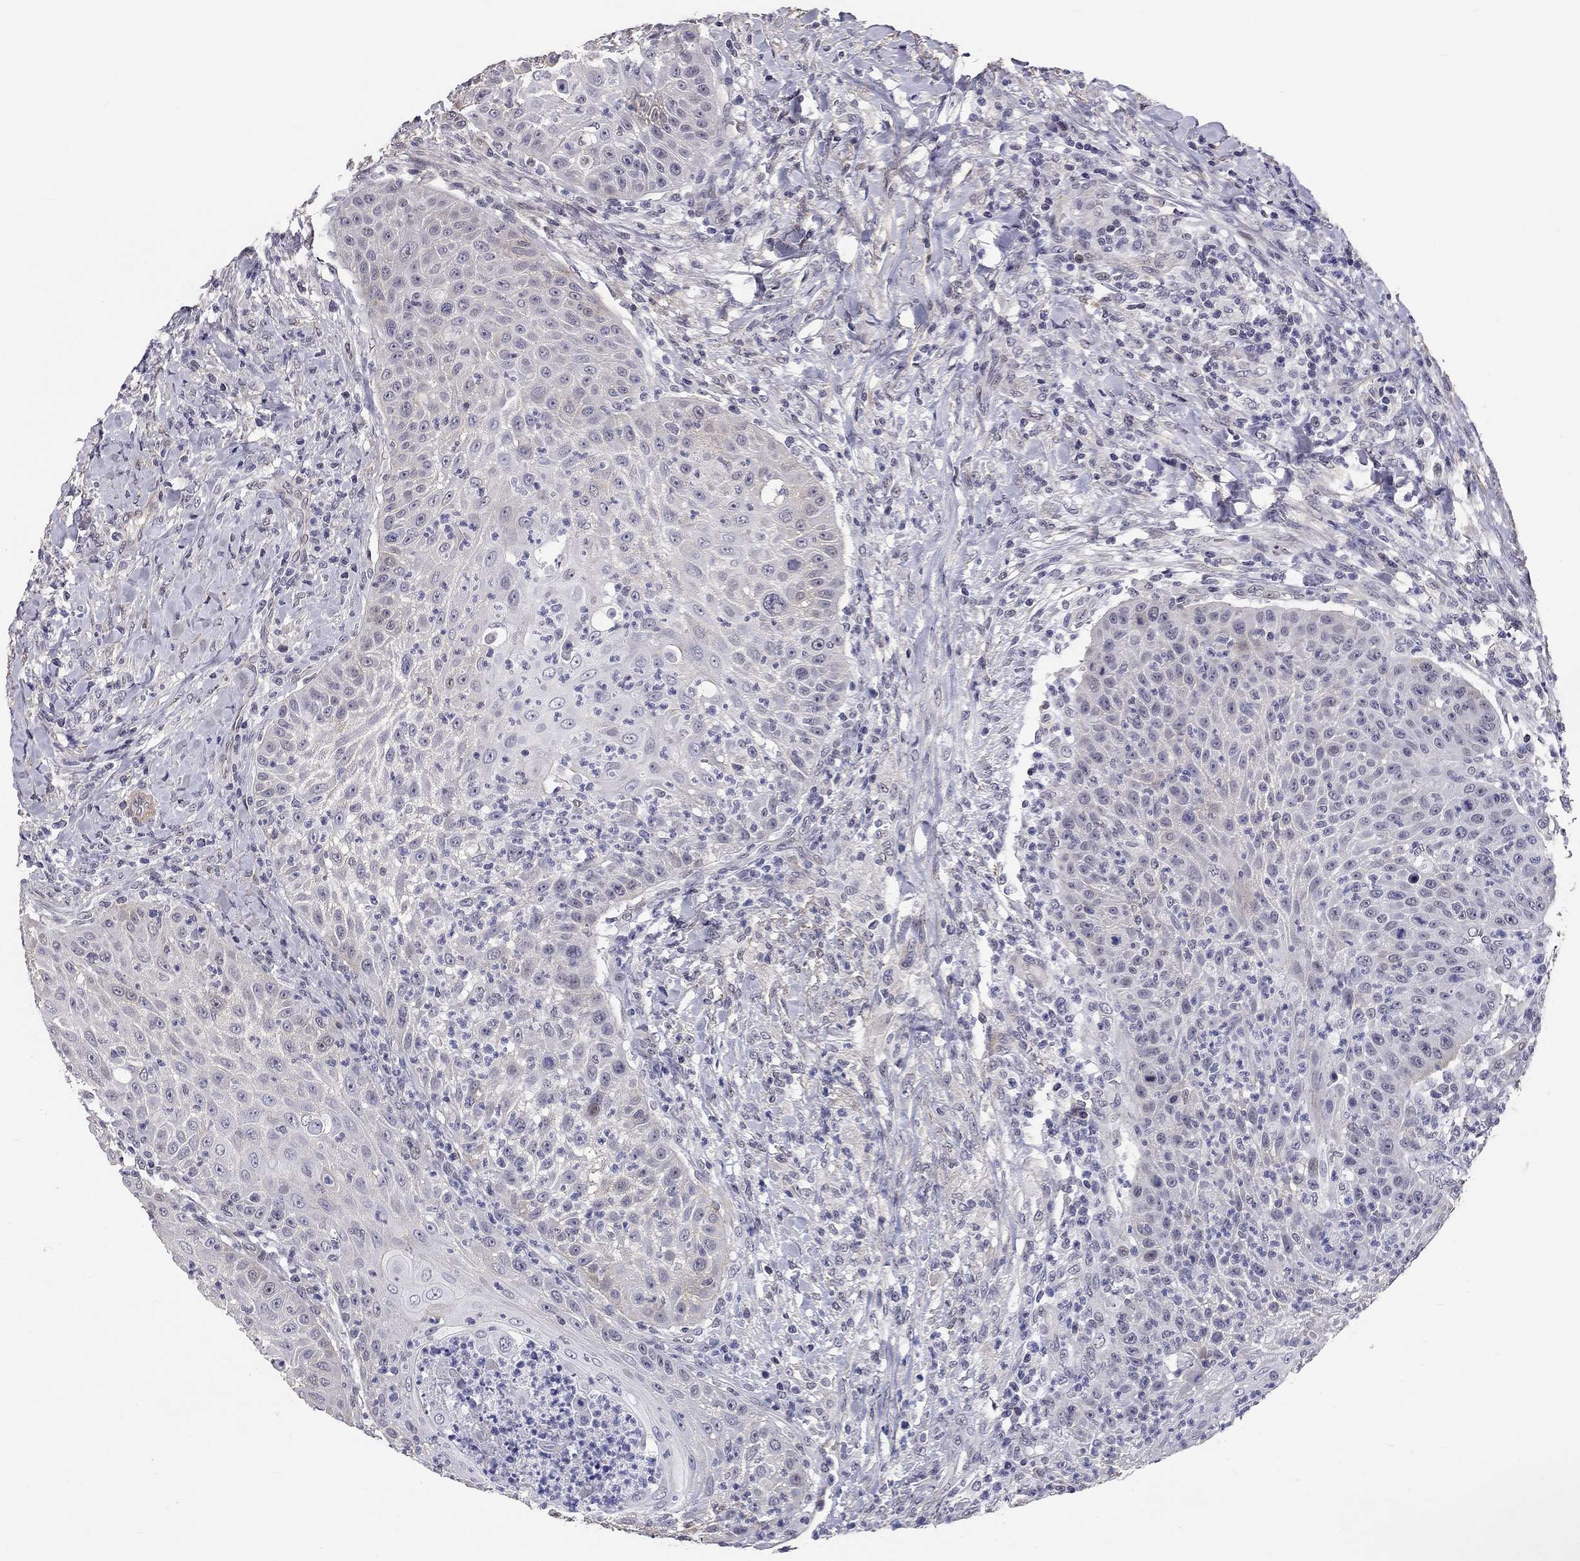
{"staining": {"intensity": "negative", "quantity": "none", "location": "none"}, "tissue": "head and neck cancer", "cell_type": "Tumor cells", "image_type": "cancer", "snomed": [{"axis": "morphology", "description": "Squamous cell carcinoma, NOS"}, {"axis": "topography", "description": "Head-Neck"}], "caption": "This is an immunohistochemistry image of squamous cell carcinoma (head and neck). There is no staining in tumor cells.", "gene": "GJB4", "patient": {"sex": "male", "age": 69}}